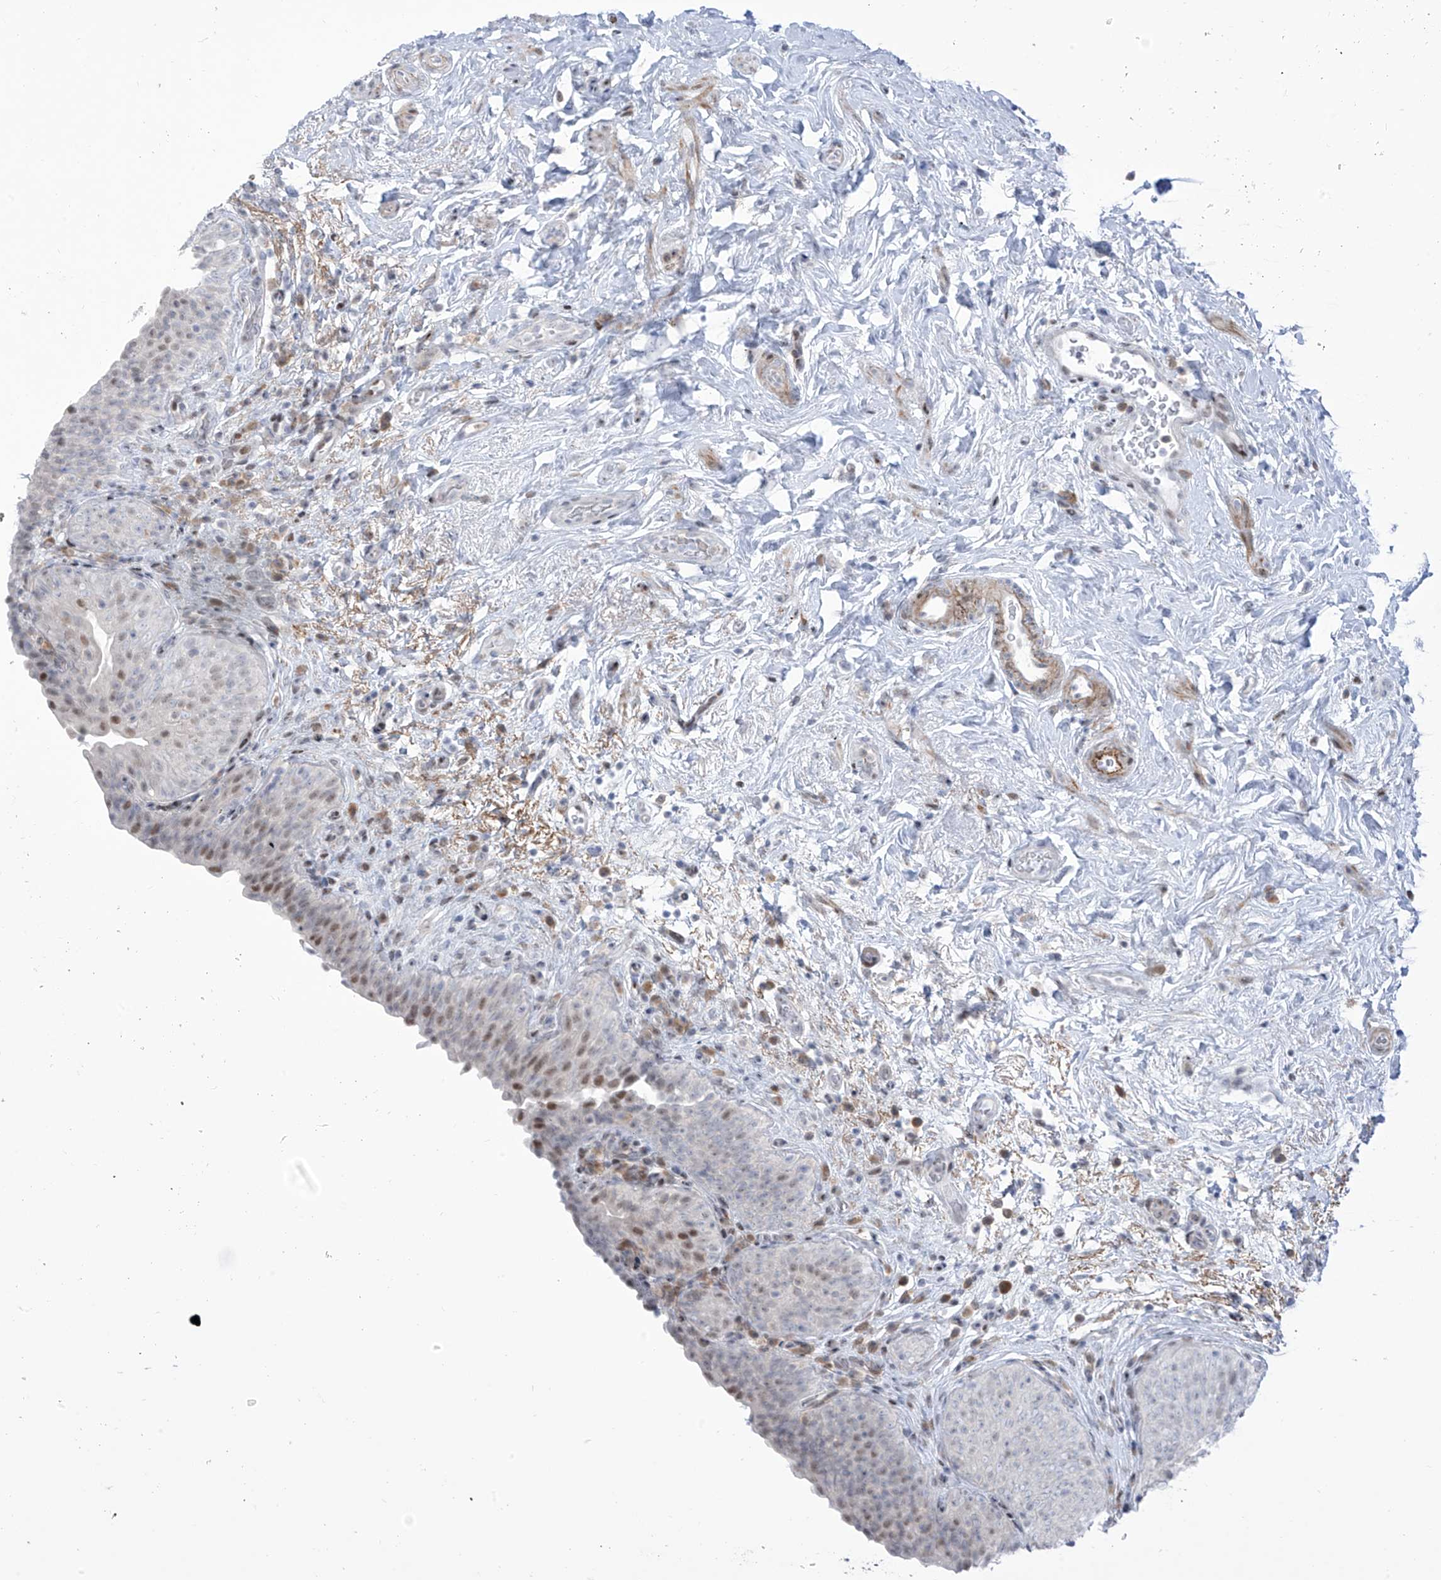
{"staining": {"intensity": "moderate", "quantity": "25%-75%", "location": "nuclear"}, "tissue": "urinary bladder", "cell_type": "Urothelial cells", "image_type": "normal", "snomed": [{"axis": "morphology", "description": "Normal tissue, NOS"}, {"axis": "topography", "description": "Urinary bladder"}], "caption": "Protein positivity by immunohistochemistry shows moderate nuclear expression in approximately 25%-75% of urothelial cells in benign urinary bladder.", "gene": "LIN9", "patient": {"sex": "male", "age": 83}}